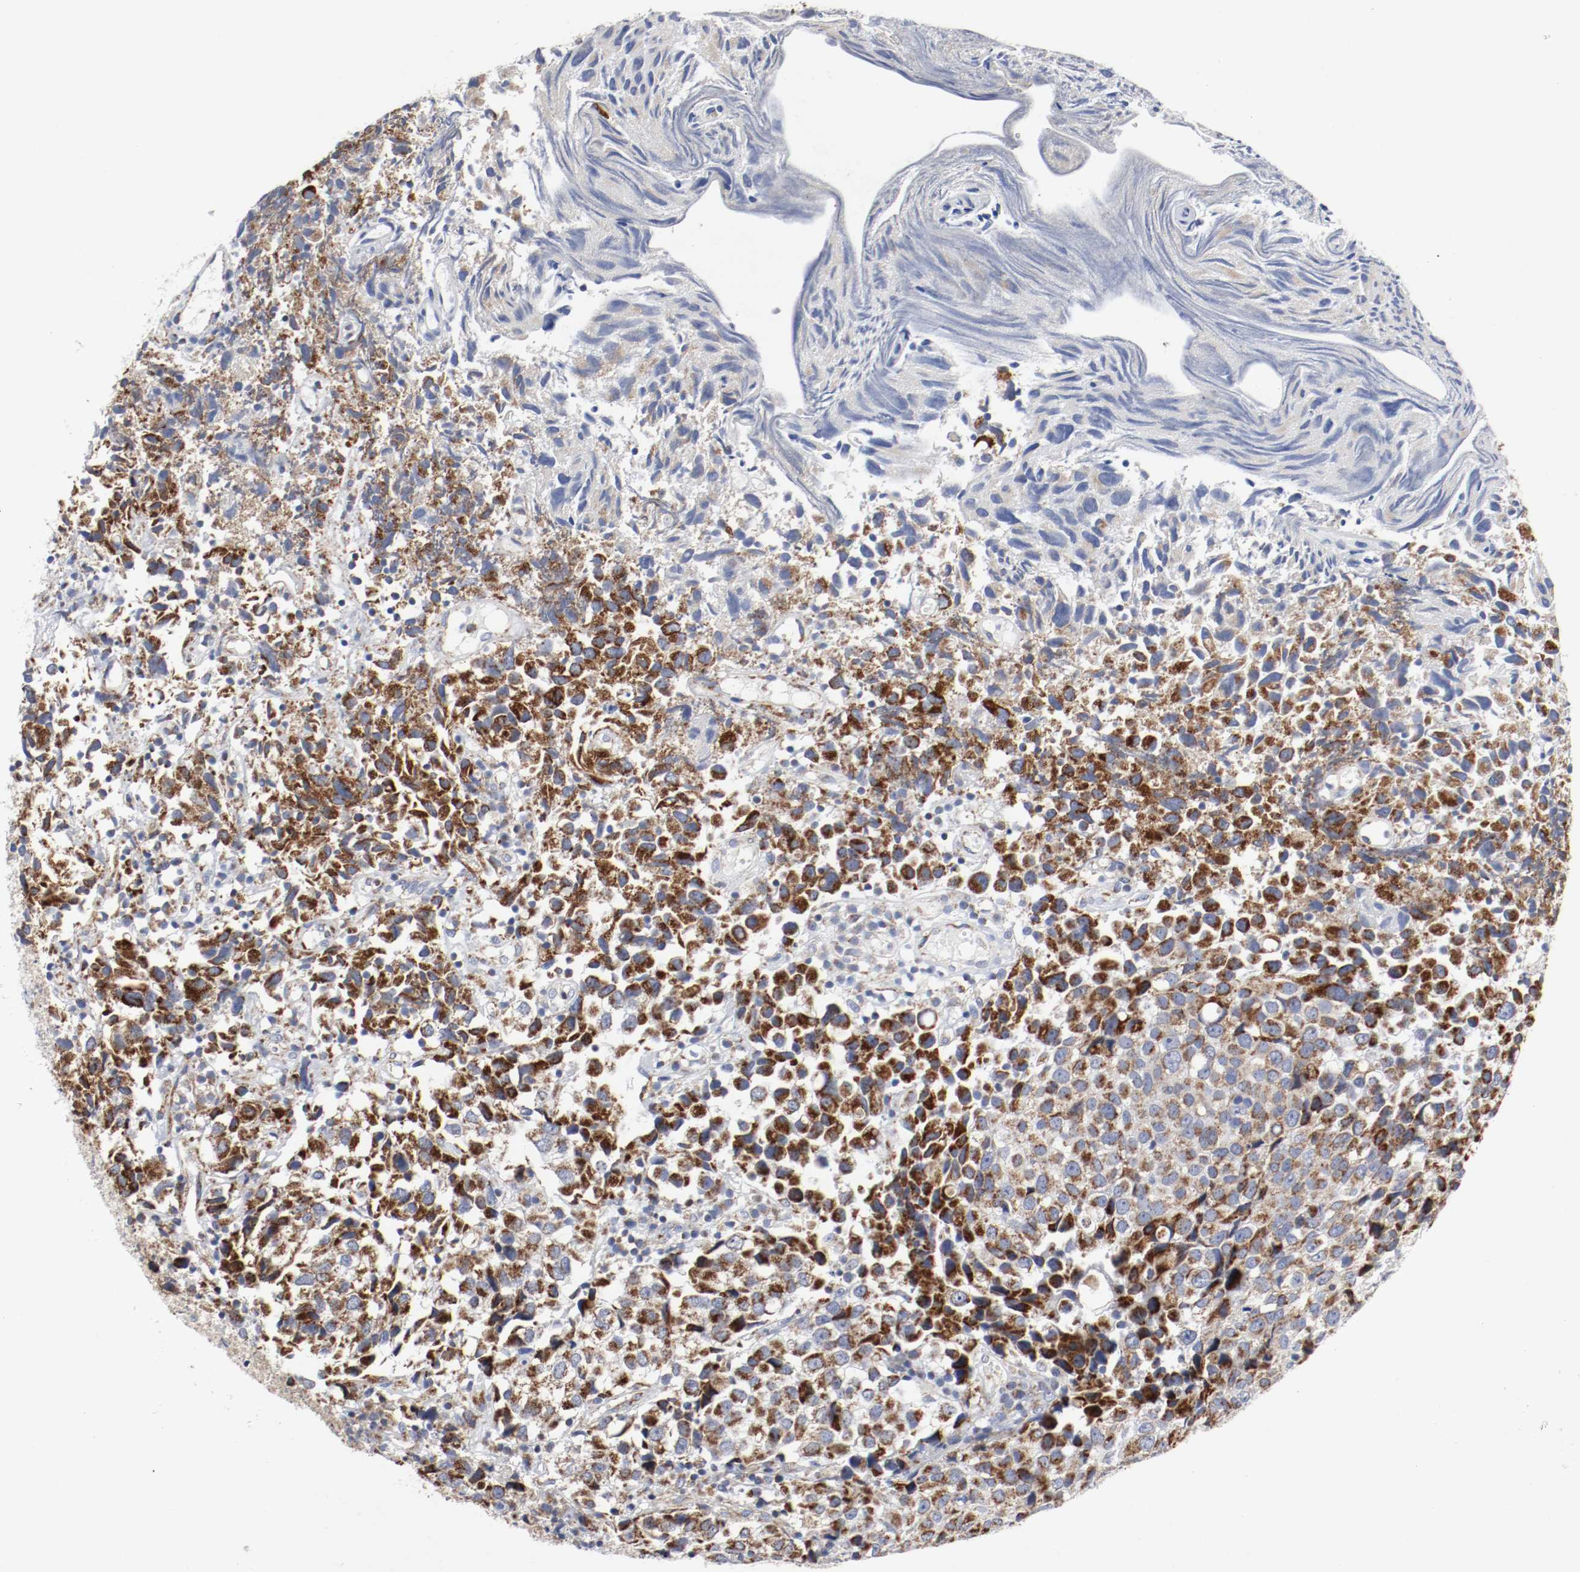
{"staining": {"intensity": "strong", "quantity": "25%-75%", "location": "cytoplasmic/membranous"}, "tissue": "urothelial cancer", "cell_type": "Tumor cells", "image_type": "cancer", "snomed": [{"axis": "morphology", "description": "Urothelial carcinoma, High grade"}, {"axis": "topography", "description": "Urinary bladder"}], "caption": "Immunohistochemical staining of urothelial cancer exhibits strong cytoplasmic/membranous protein positivity in about 25%-75% of tumor cells. (Stains: DAB (3,3'-diaminobenzidine) in brown, nuclei in blue, Microscopy: brightfield microscopy at high magnification).", "gene": "AFG3L2", "patient": {"sex": "female", "age": 75}}